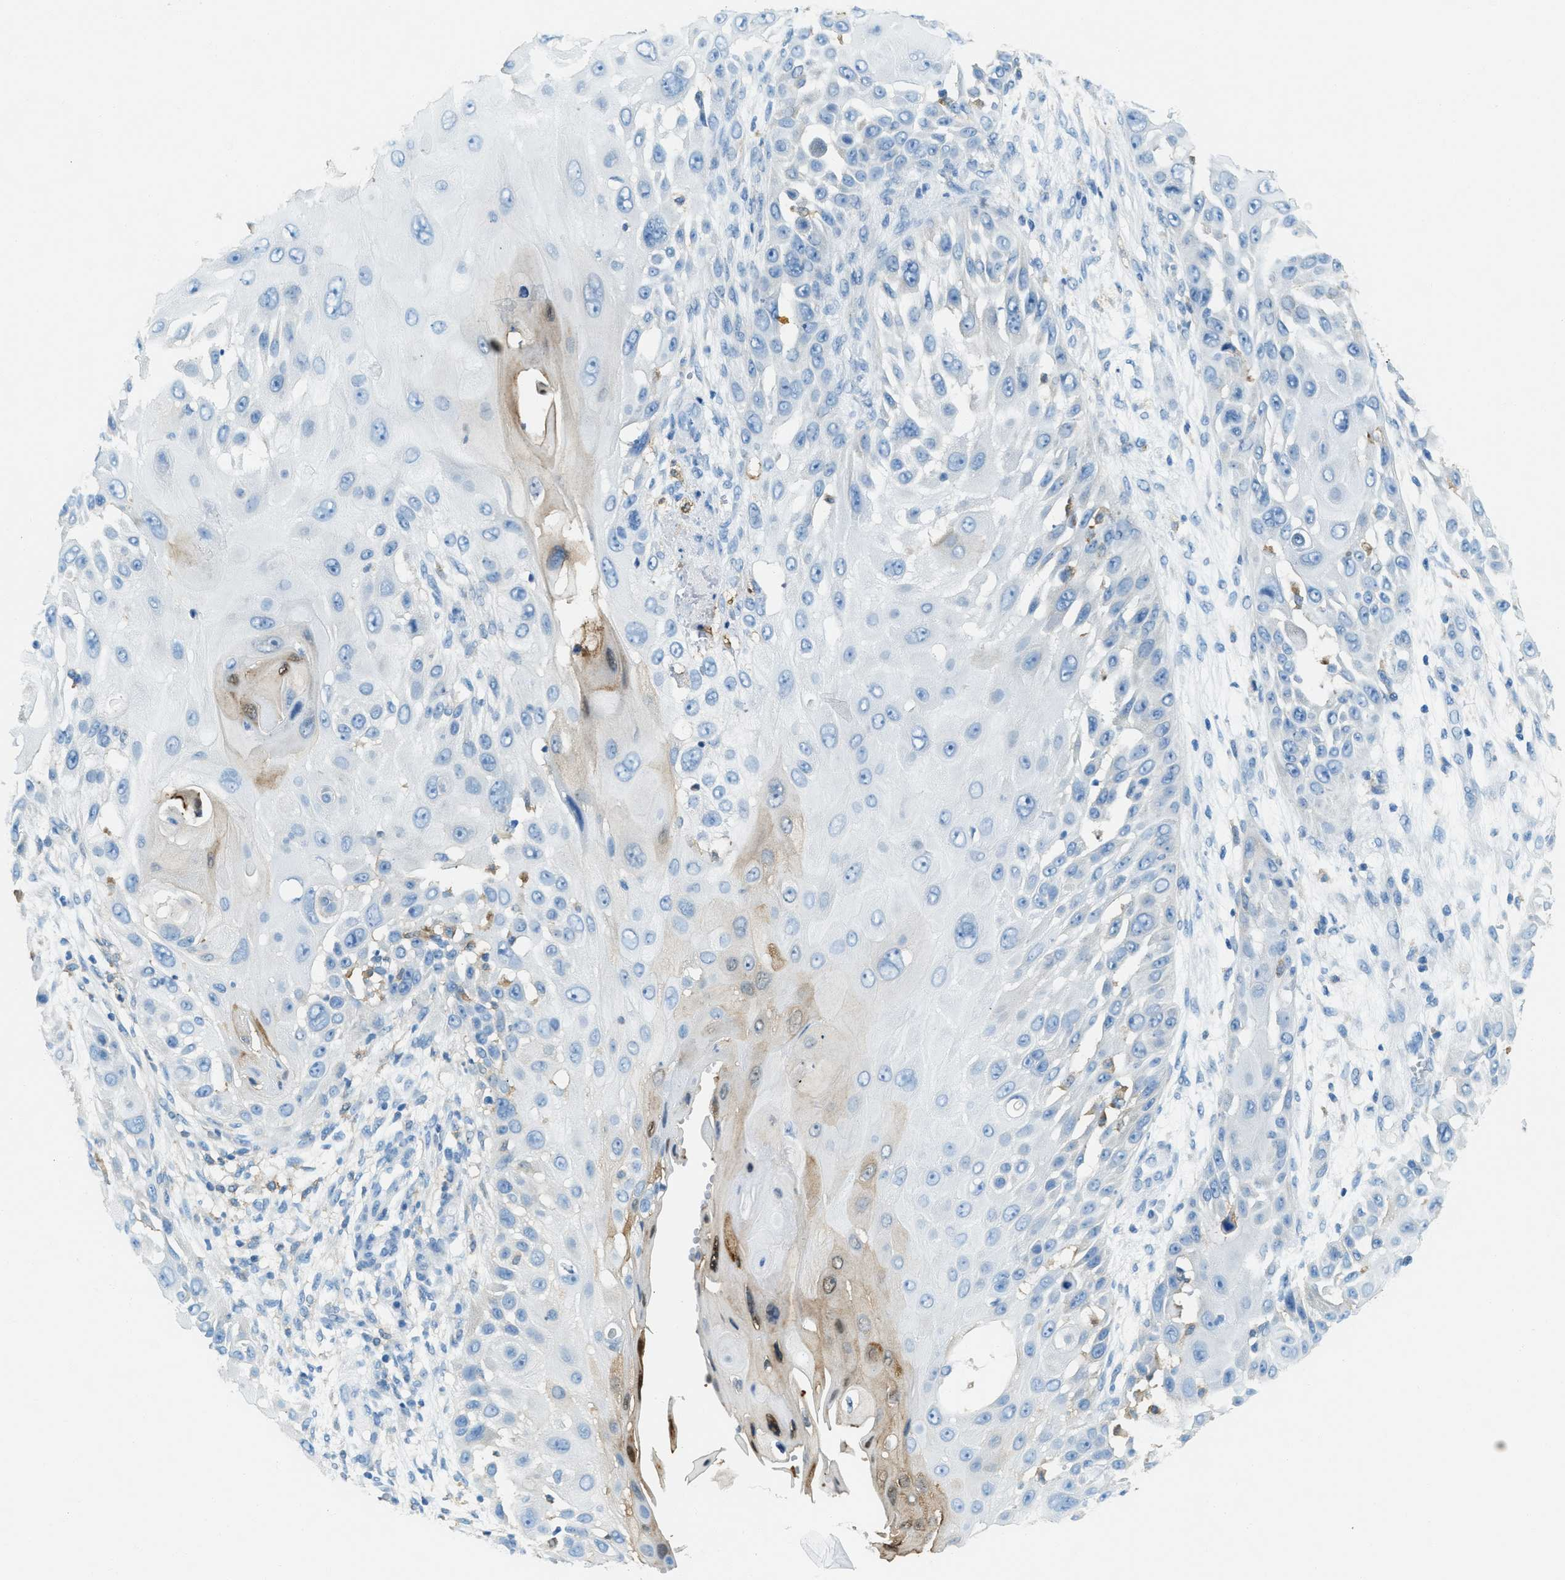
{"staining": {"intensity": "negative", "quantity": "none", "location": "none"}, "tissue": "skin cancer", "cell_type": "Tumor cells", "image_type": "cancer", "snomed": [{"axis": "morphology", "description": "Squamous cell carcinoma, NOS"}, {"axis": "topography", "description": "Skin"}], "caption": "There is no significant staining in tumor cells of squamous cell carcinoma (skin).", "gene": "MATCAP2", "patient": {"sex": "female", "age": 44}}